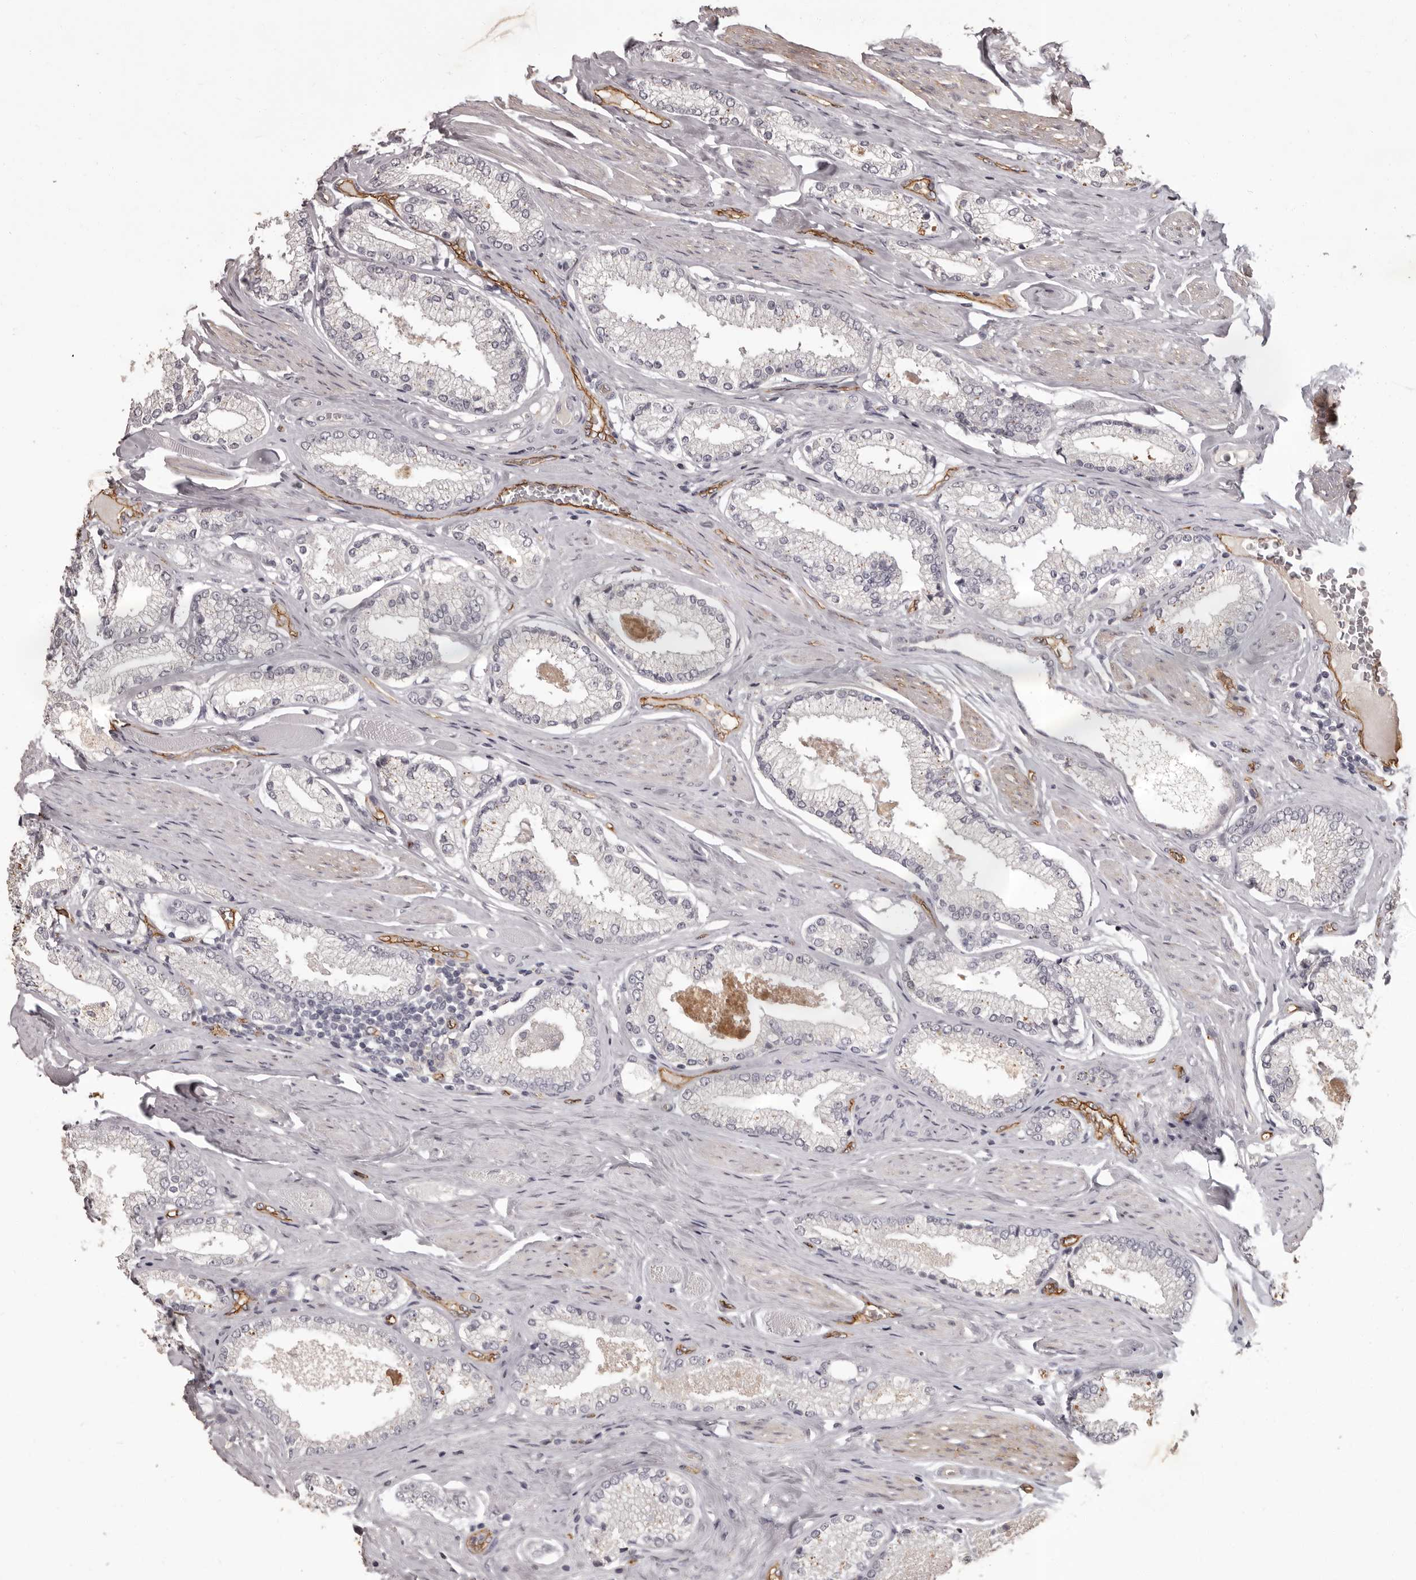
{"staining": {"intensity": "negative", "quantity": "none", "location": "none"}, "tissue": "prostate cancer", "cell_type": "Tumor cells", "image_type": "cancer", "snomed": [{"axis": "morphology", "description": "Adenocarcinoma, Low grade"}, {"axis": "topography", "description": "Prostate"}], "caption": "Human prostate cancer (low-grade adenocarcinoma) stained for a protein using immunohistochemistry (IHC) exhibits no positivity in tumor cells.", "gene": "GPR78", "patient": {"sex": "male", "age": 71}}